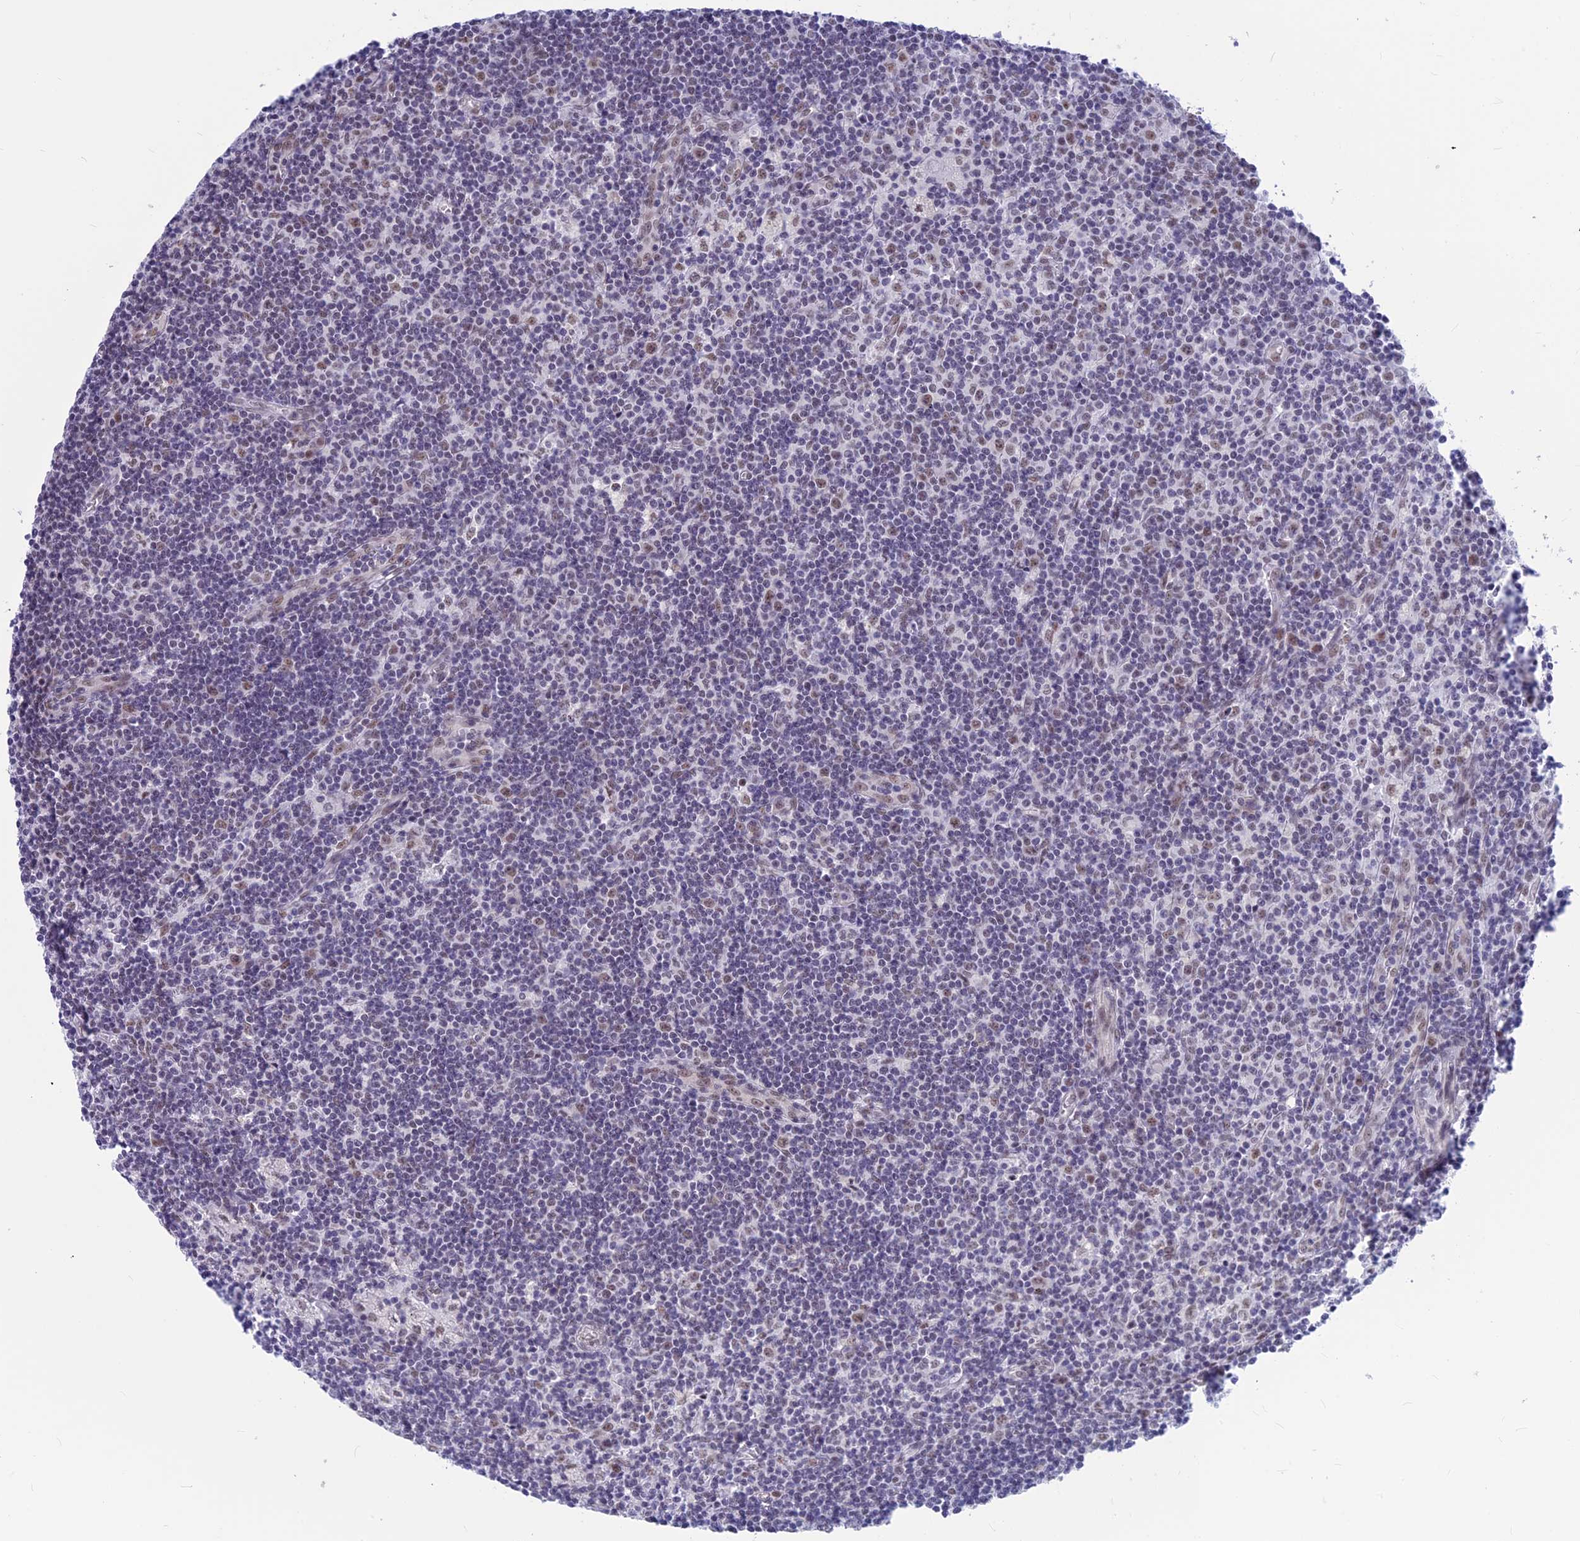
{"staining": {"intensity": "moderate", "quantity": ">75%", "location": "nuclear"}, "tissue": "lymph node", "cell_type": "Germinal center cells", "image_type": "normal", "snomed": [{"axis": "morphology", "description": "Normal tissue, NOS"}, {"axis": "topography", "description": "Lymph node"}], "caption": "A brown stain highlights moderate nuclear expression of a protein in germinal center cells of normal human lymph node.", "gene": "SRSF5", "patient": {"sex": "male", "age": 58}}